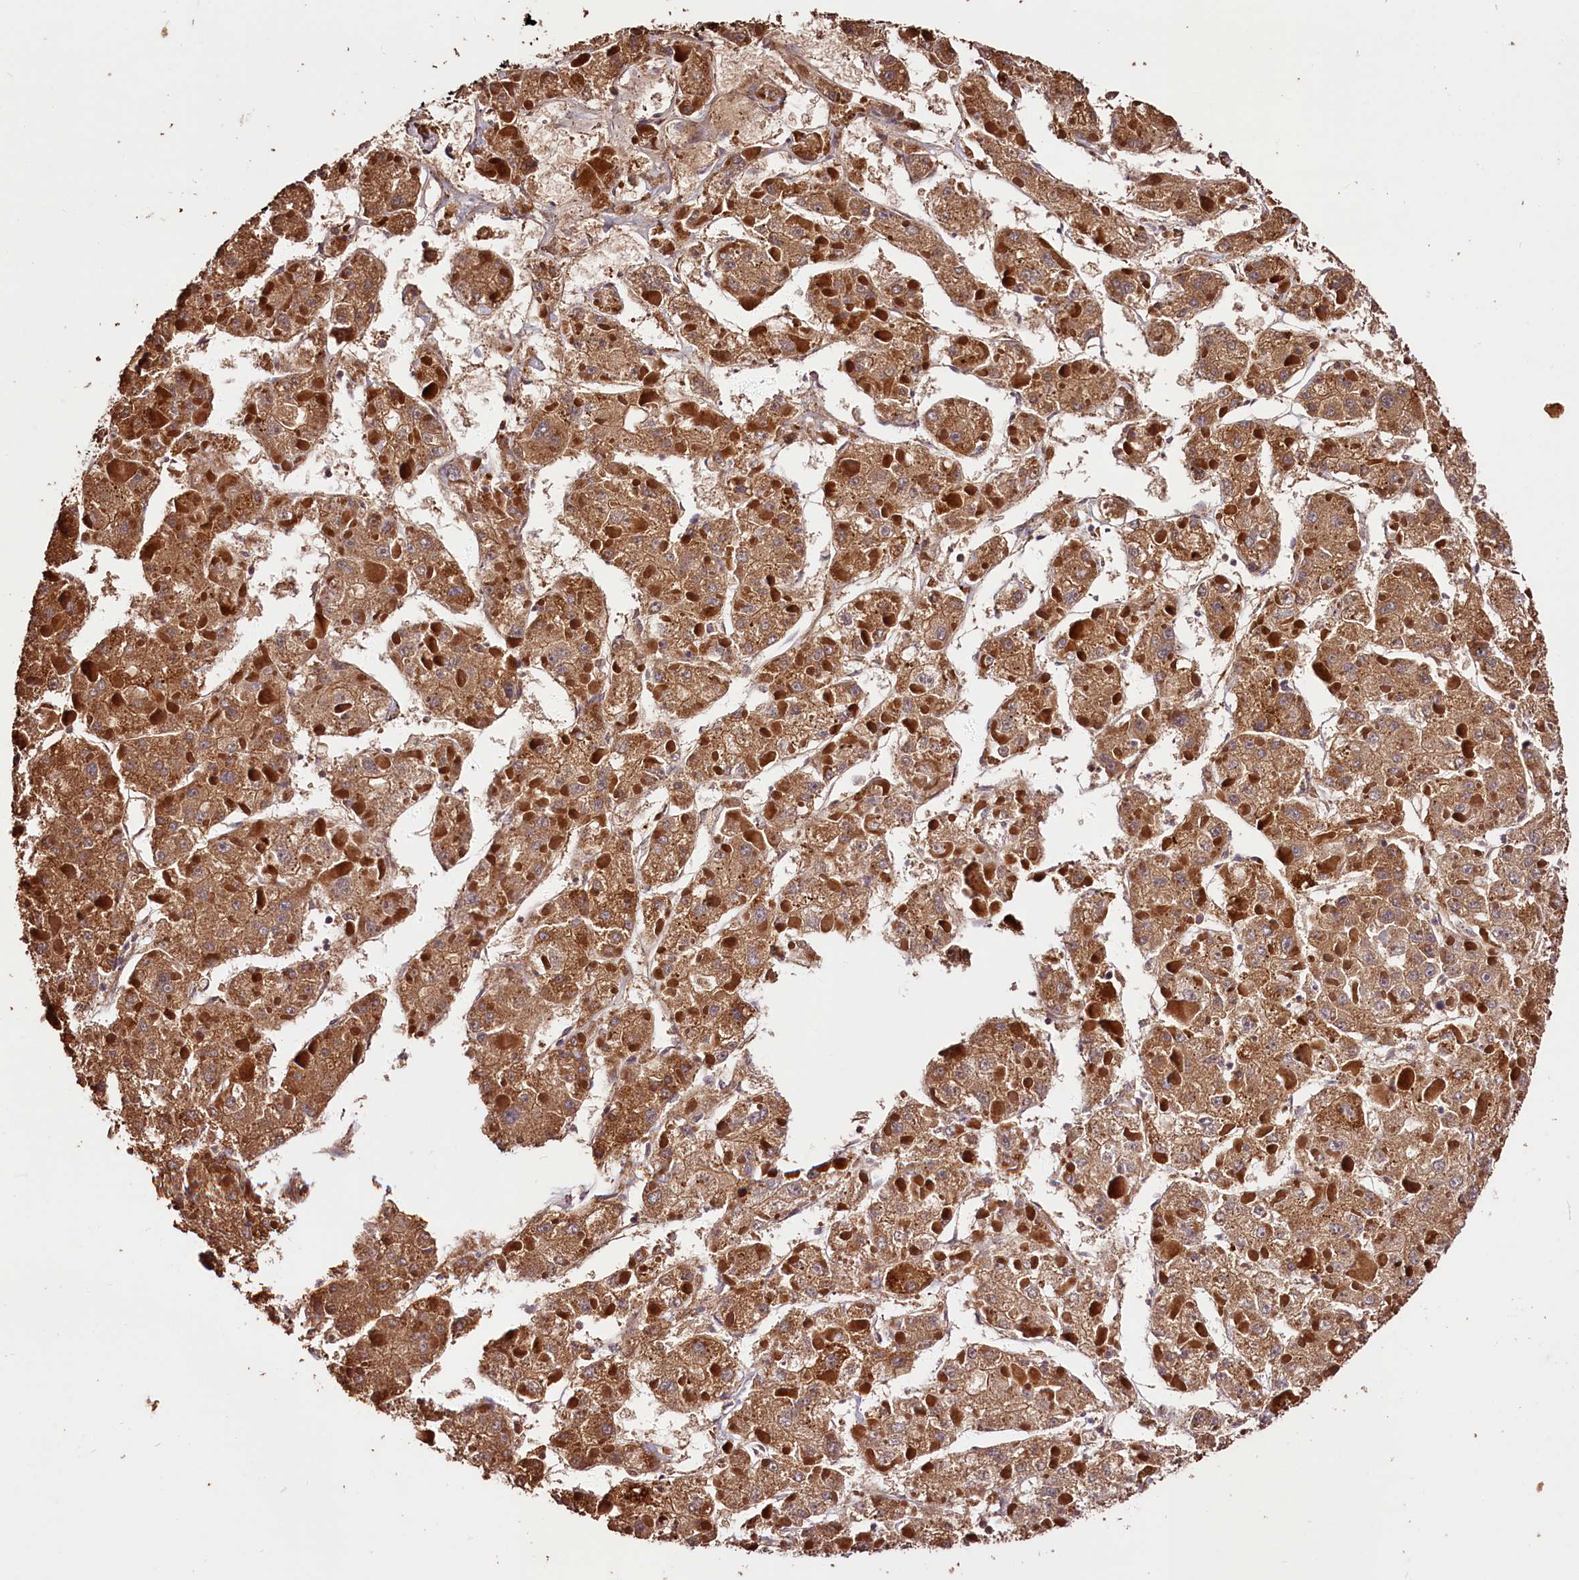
{"staining": {"intensity": "moderate", "quantity": ">75%", "location": "cytoplasmic/membranous"}, "tissue": "liver cancer", "cell_type": "Tumor cells", "image_type": "cancer", "snomed": [{"axis": "morphology", "description": "Carcinoma, Hepatocellular, NOS"}, {"axis": "topography", "description": "Liver"}], "caption": "Liver cancer (hepatocellular carcinoma) stained with IHC exhibits moderate cytoplasmic/membranous expression in approximately >75% of tumor cells. Nuclei are stained in blue.", "gene": "CES3", "patient": {"sex": "female", "age": 73}}